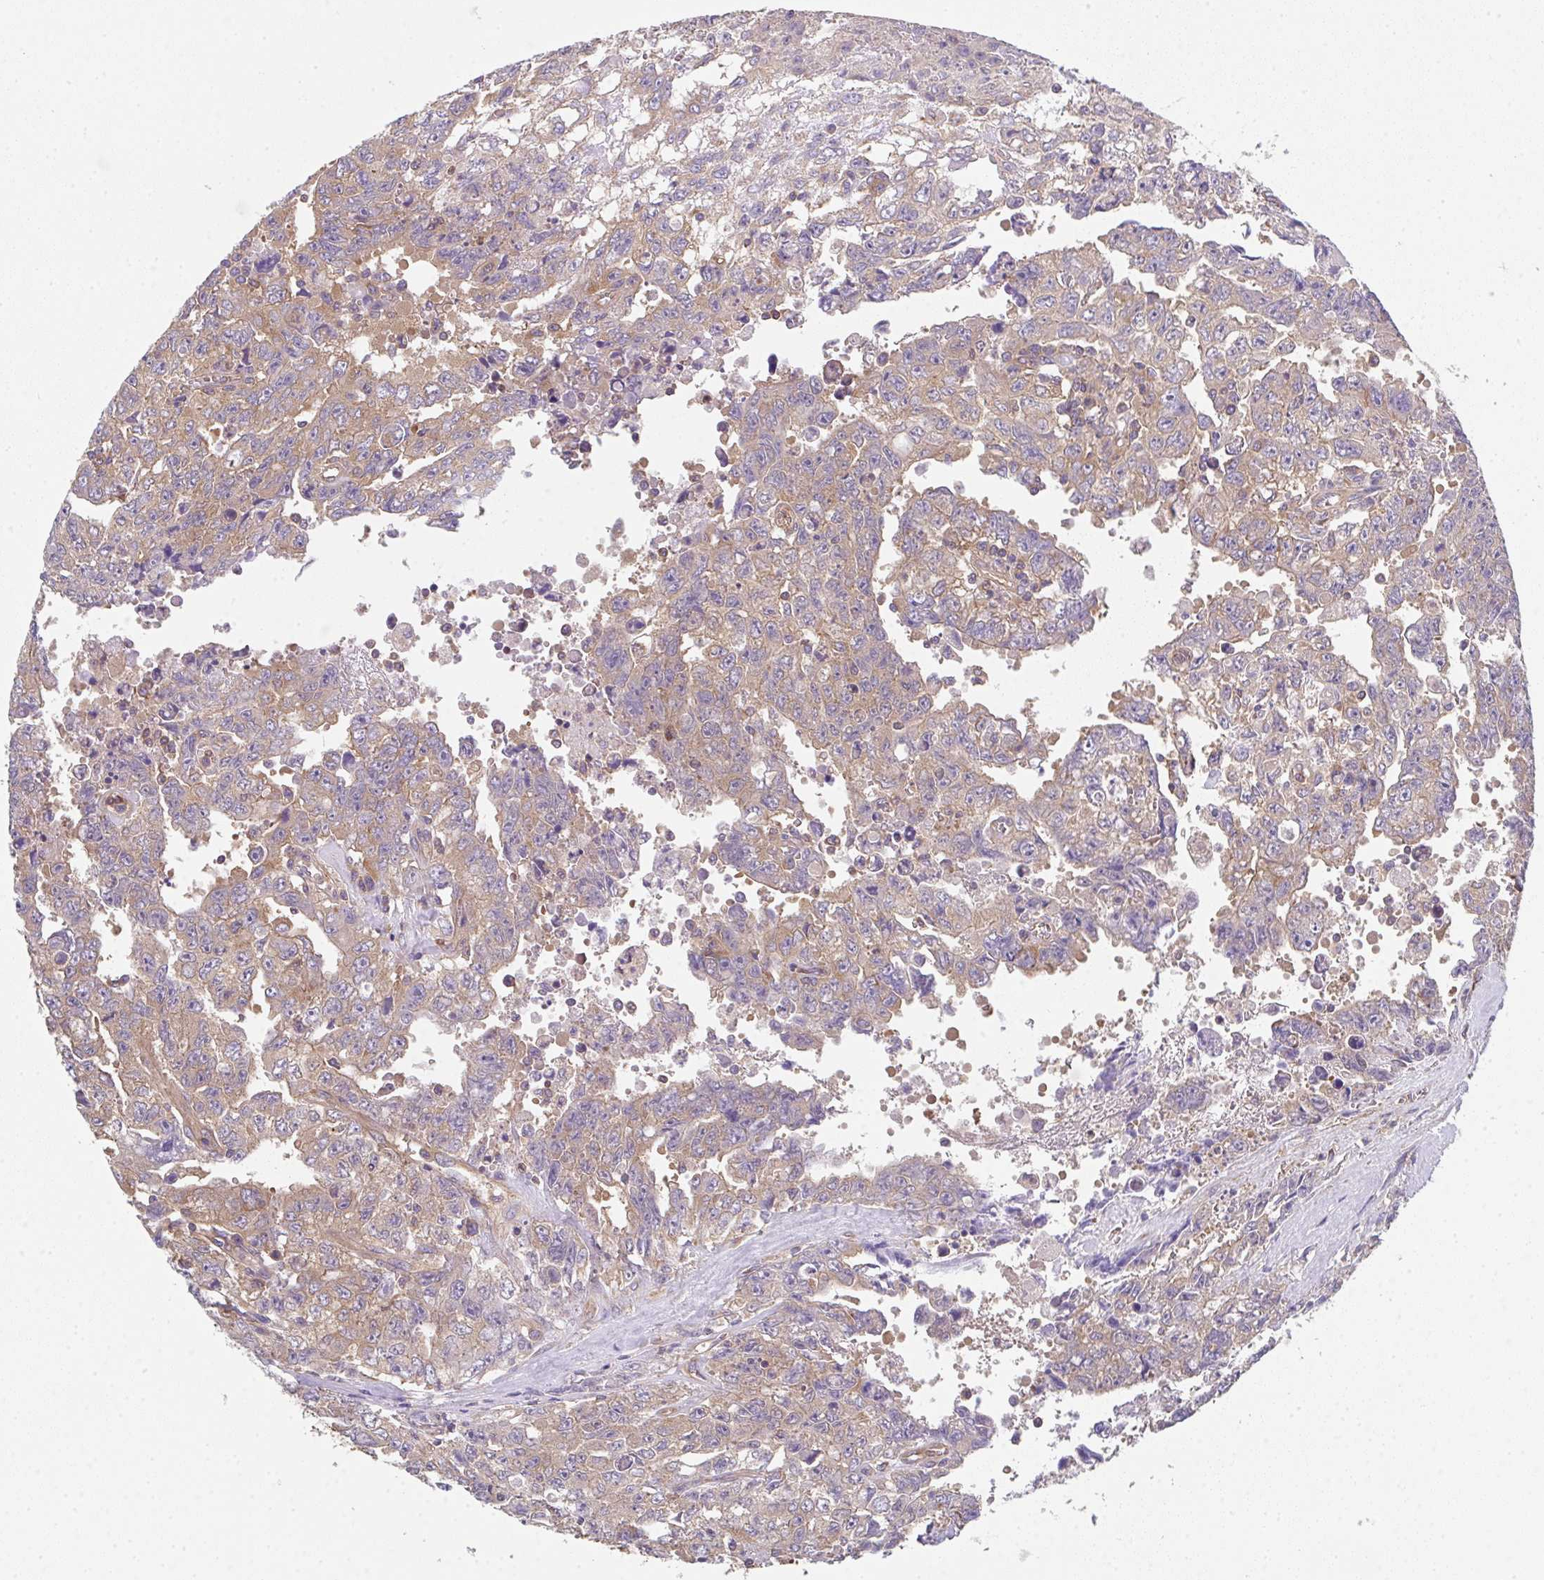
{"staining": {"intensity": "moderate", "quantity": ">75%", "location": "cytoplasmic/membranous"}, "tissue": "testis cancer", "cell_type": "Tumor cells", "image_type": "cancer", "snomed": [{"axis": "morphology", "description": "Carcinoma, Embryonal, NOS"}, {"axis": "topography", "description": "Testis"}], "caption": "Embryonal carcinoma (testis) stained with immunohistochemistry (IHC) demonstrates moderate cytoplasmic/membranous expression in approximately >75% of tumor cells. The protein is stained brown, and the nuclei are stained in blue (DAB (3,3'-diaminobenzidine) IHC with brightfield microscopy, high magnification).", "gene": "TMEM229A", "patient": {"sex": "male", "age": 24}}